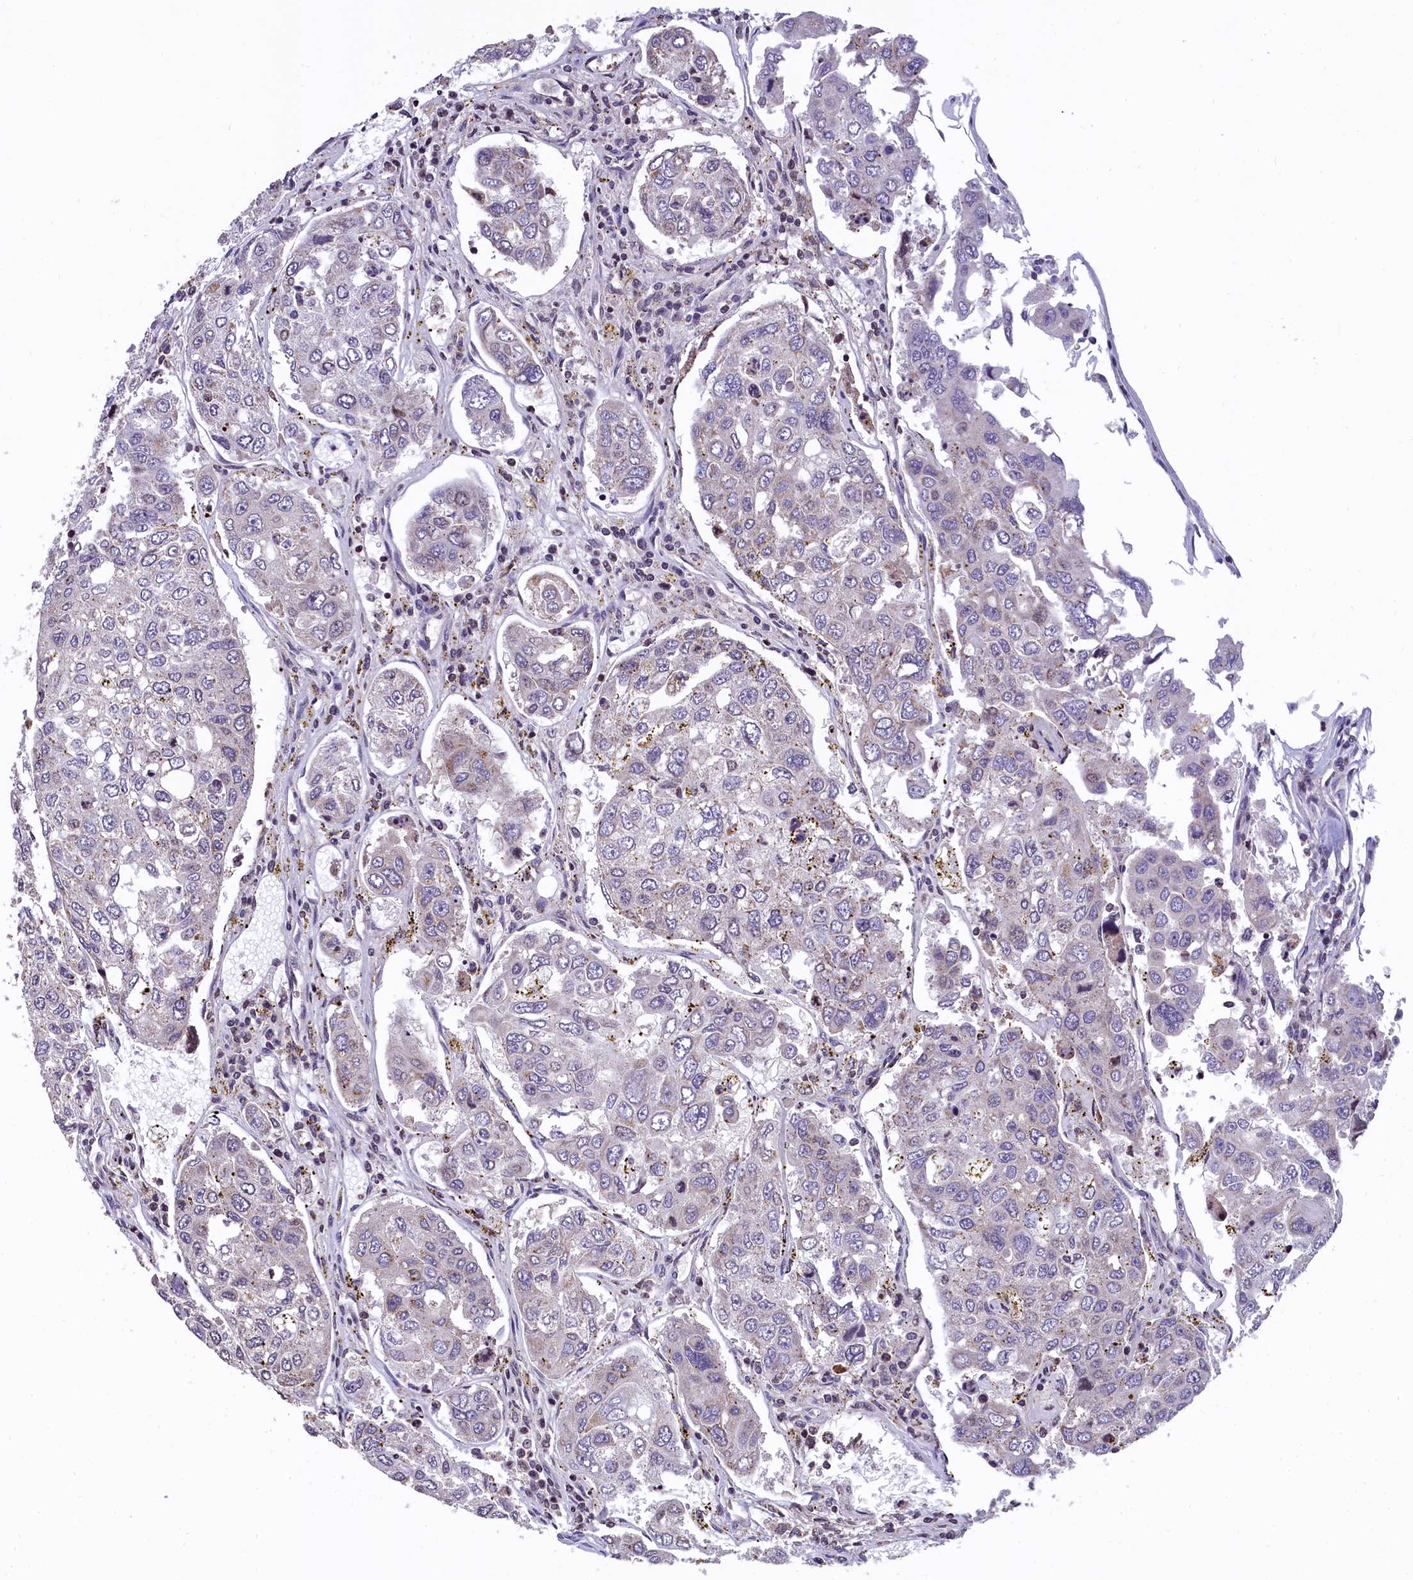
{"staining": {"intensity": "negative", "quantity": "none", "location": "none"}, "tissue": "urothelial cancer", "cell_type": "Tumor cells", "image_type": "cancer", "snomed": [{"axis": "morphology", "description": "Urothelial carcinoma, High grade"}, {"axis": "topography", "description": "Lymph node"}, {"axis": "topography", "description": "Urinary bladder"}], "caption": "IHC of urothelial cancer exhibits no positivity in tumor cells.", "gene": "ZNF2", "patient": {"sex": "male", "age": 51}}